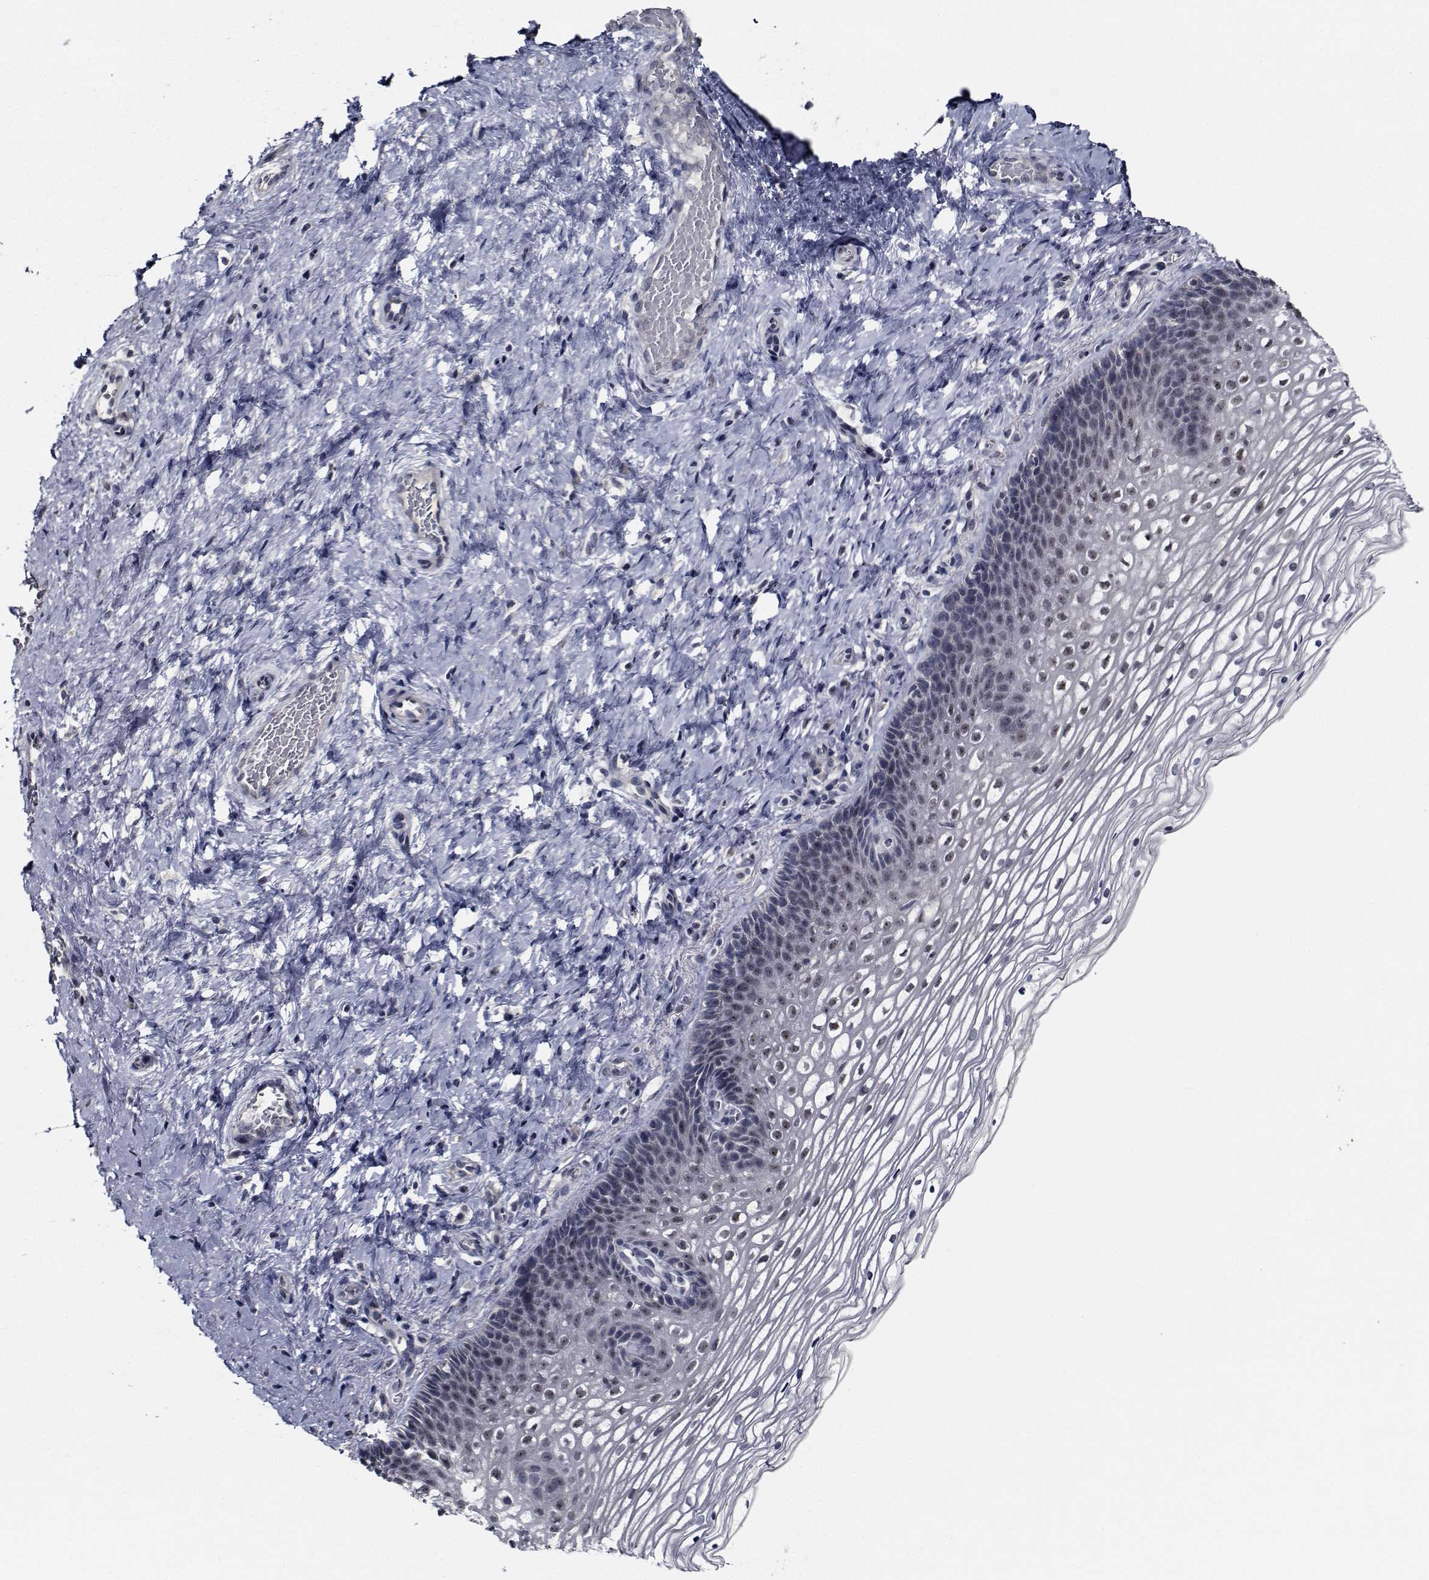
{"staining": {"intensity": "moderate", "quantity": "25%-75%", "location": "nuclear"}, "tissue": "cervix", "cell_type": "Glandular cells", "image_type": "normal", "snomed": [{"axis": "morphology", "description": "Normal tissue, NOS"}, {"axis": "topography", "description": "Cervix"}], "caption": "Cervix stained with IHC displays moderate nuclear staining in about 25%-75% of glandular cells.", "gene": "NVL", "patient": {"sex": "female", "age": 34}}